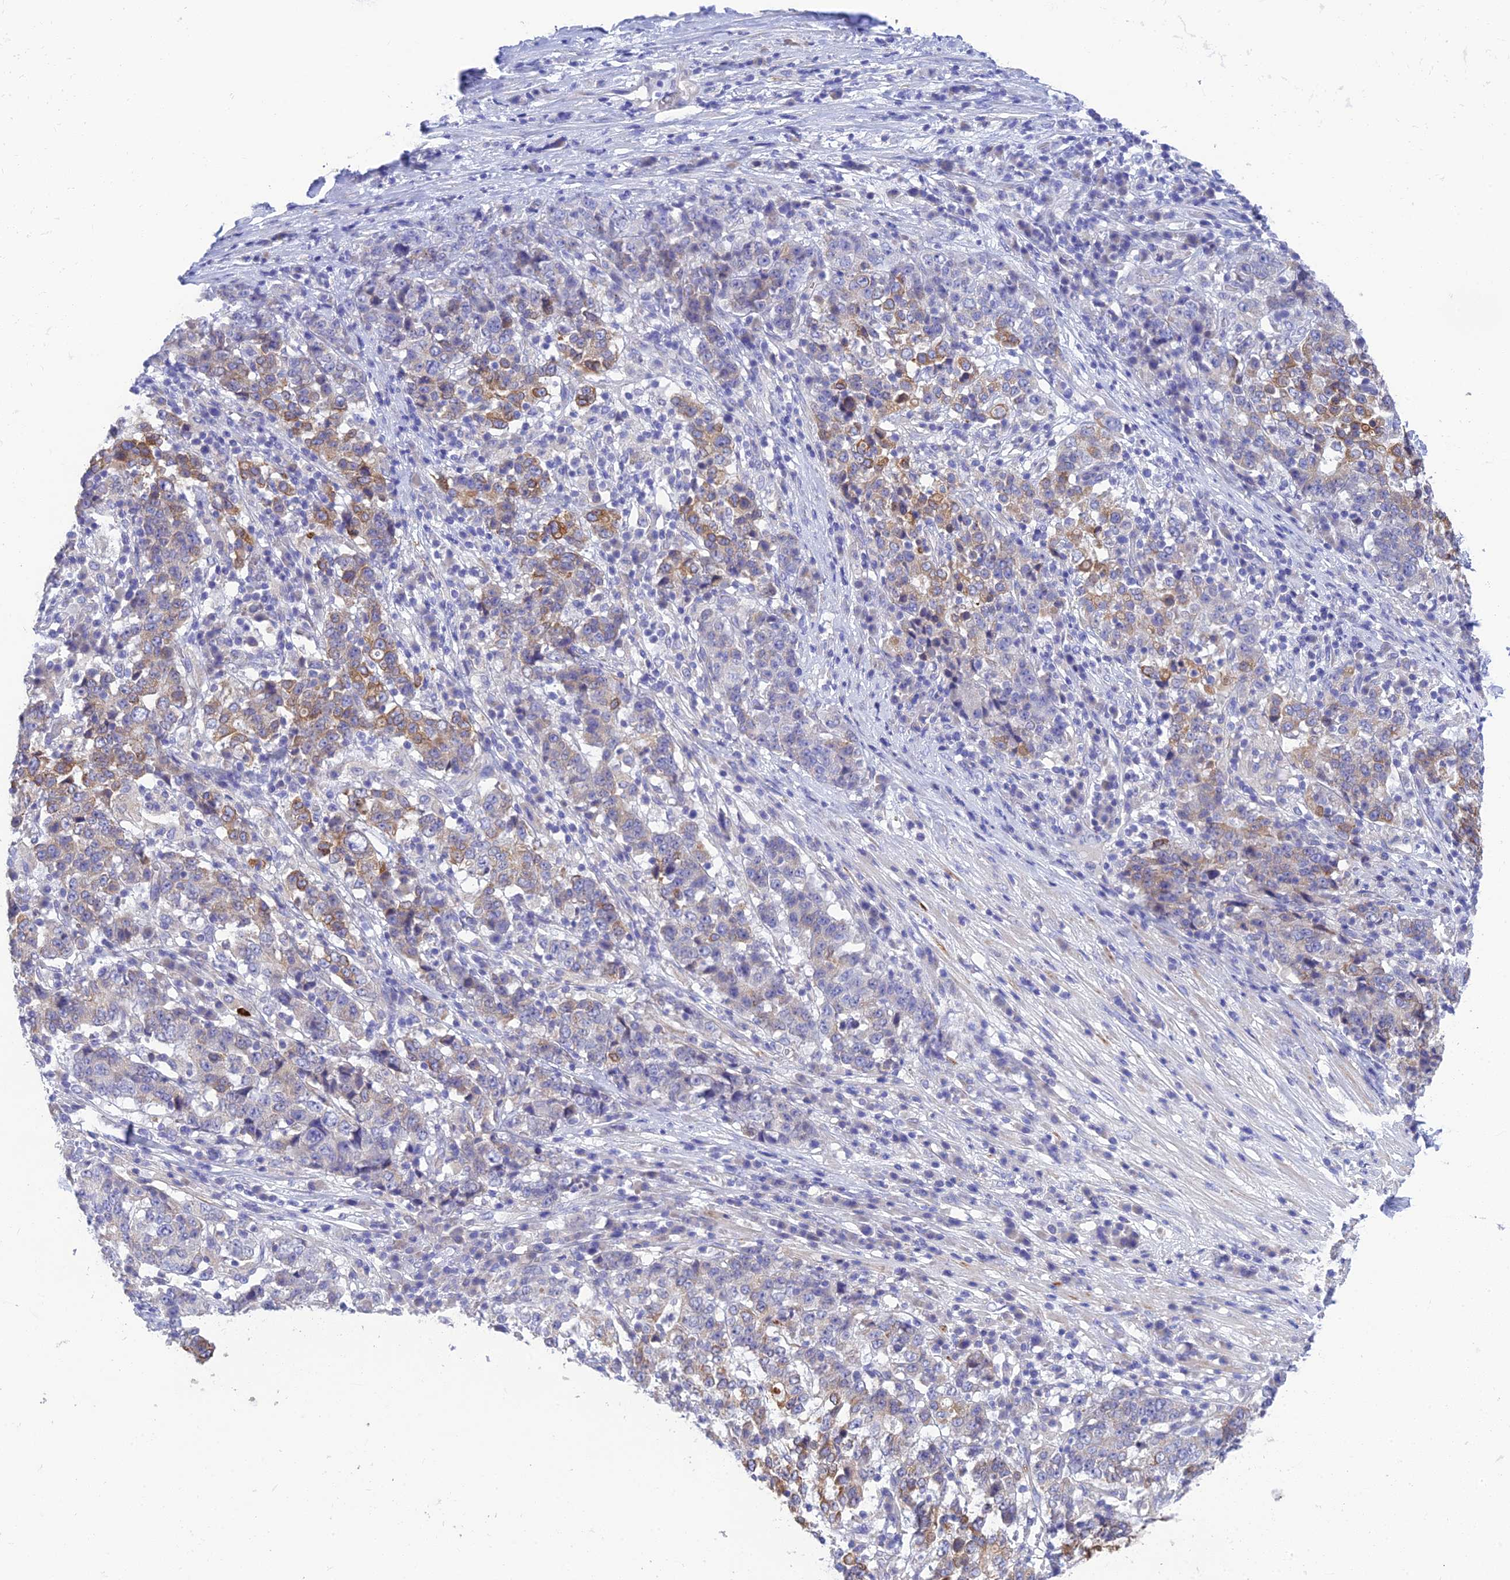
{"staining": {"intensity": "moderate", "quantity": "25%-75%", "location": "cytoplasmic/membranous"}, "tissue": "stomach cancer", "cell_type": "Tumor cells", "image_type": "cancer", "snomed": [{"axis": "morphology", "description": "Adenocarcinoma, NOS"}, {"axis": "topography", "description": "Stomach"}], "caption": "Stomach adenocarcinoma stained for a protein (brown) reveals moderate cytoplasmic/membranous positive staining in approximately 25%-75% of tumor cells.", "gene": "HSD17B2", "patient": {"sex": "male", "age": 59}}